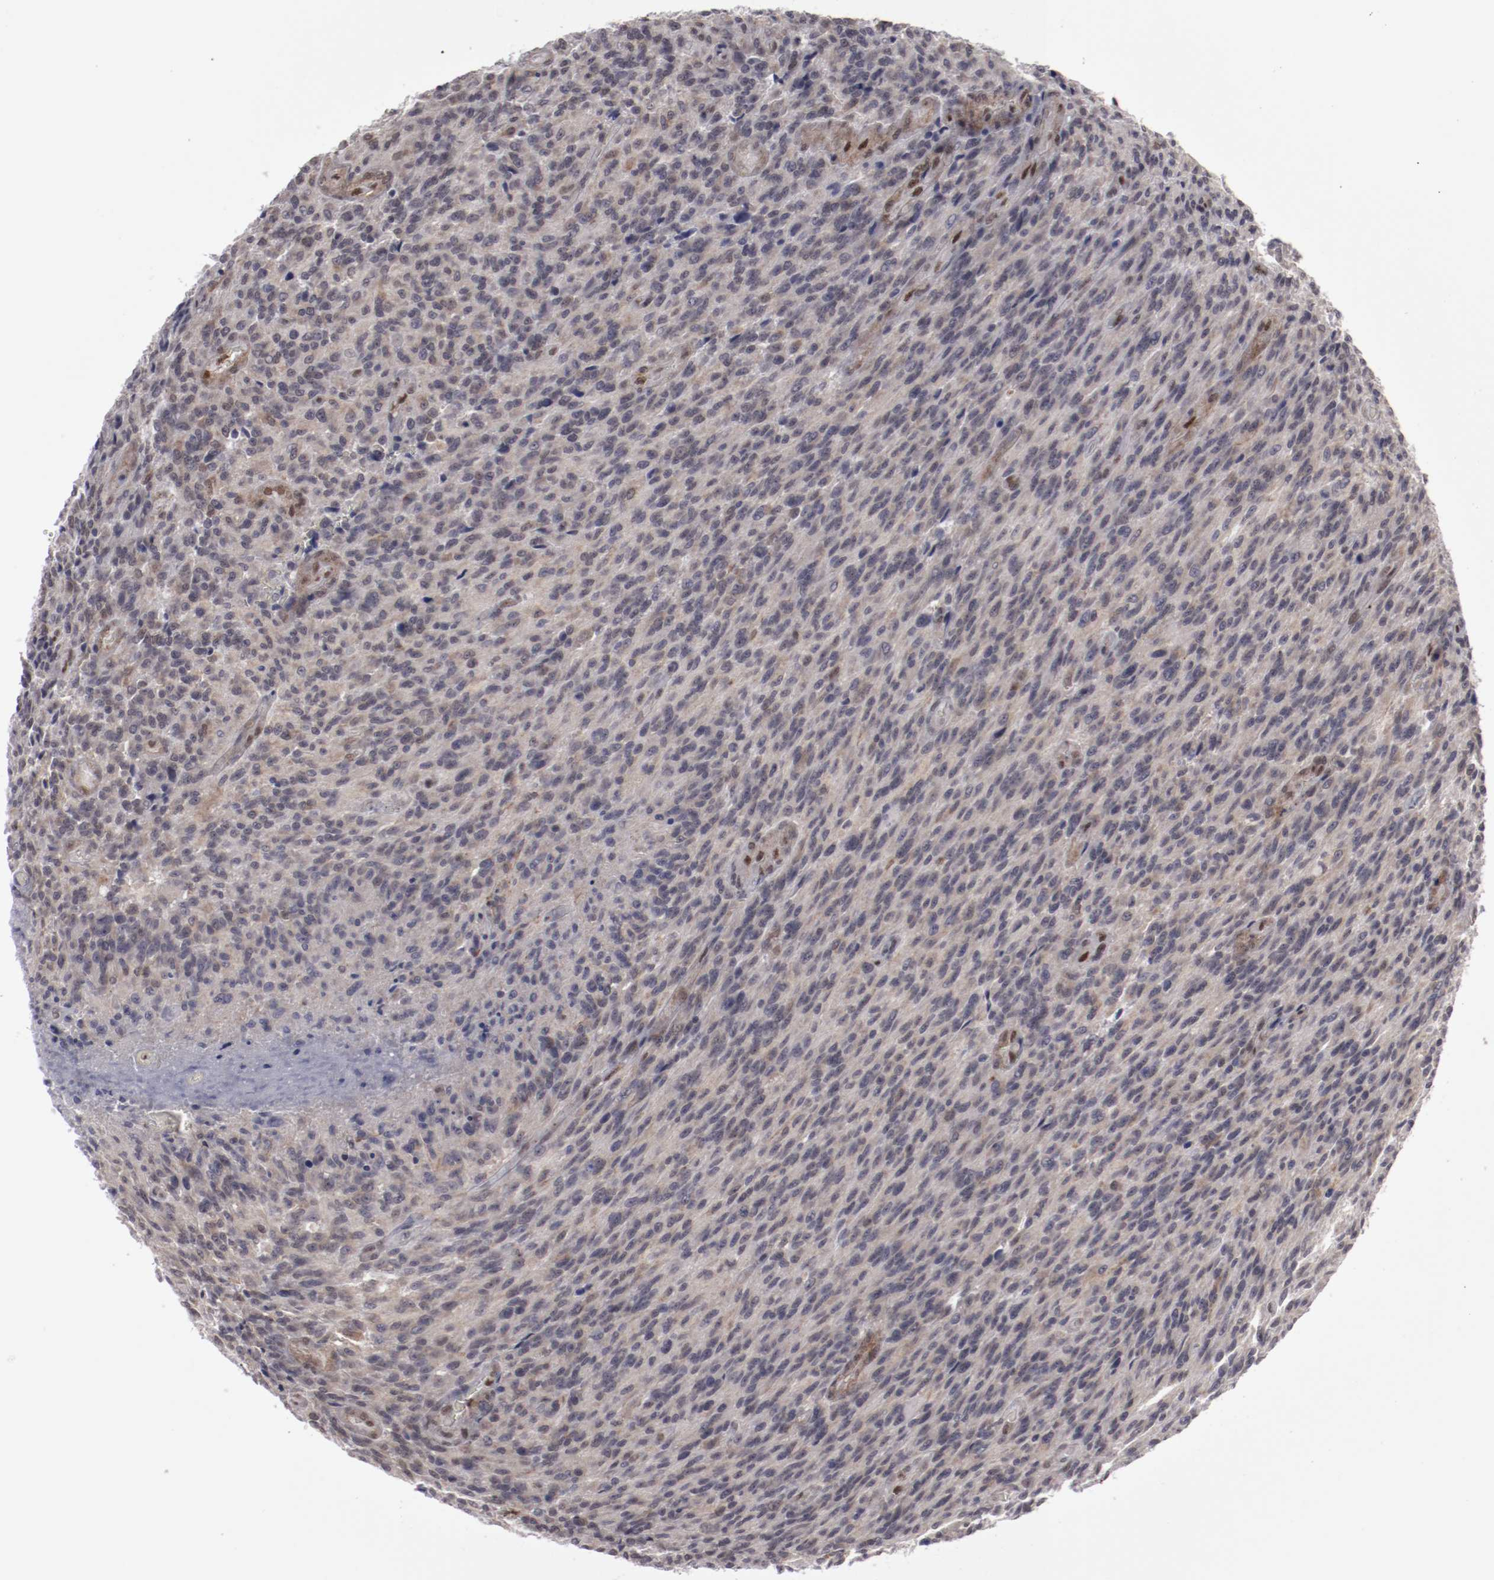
{"staining": {"intensity": "weak", "quantity": "<25%", "location": "cytoplasmic/membranous,nuclear"}, "tissue": "glioma", "cell_type": "Tumor cells", "image_type": "cancer", "snomed": [{"axis": "morphology", "description": "Normal tissue, NOS"}, {"axis": "morphology", "description": "Glioma, malignant, High grade"}, {"axis": "topography", "description": "Cerebral cortex"}], "caption": "This is a photomicrograph of immunohistochemistry staining of glioma, which shows no expression in tumor cells.", "gene": "LEF1", "patient": {"sex": "male", "age": 56}}